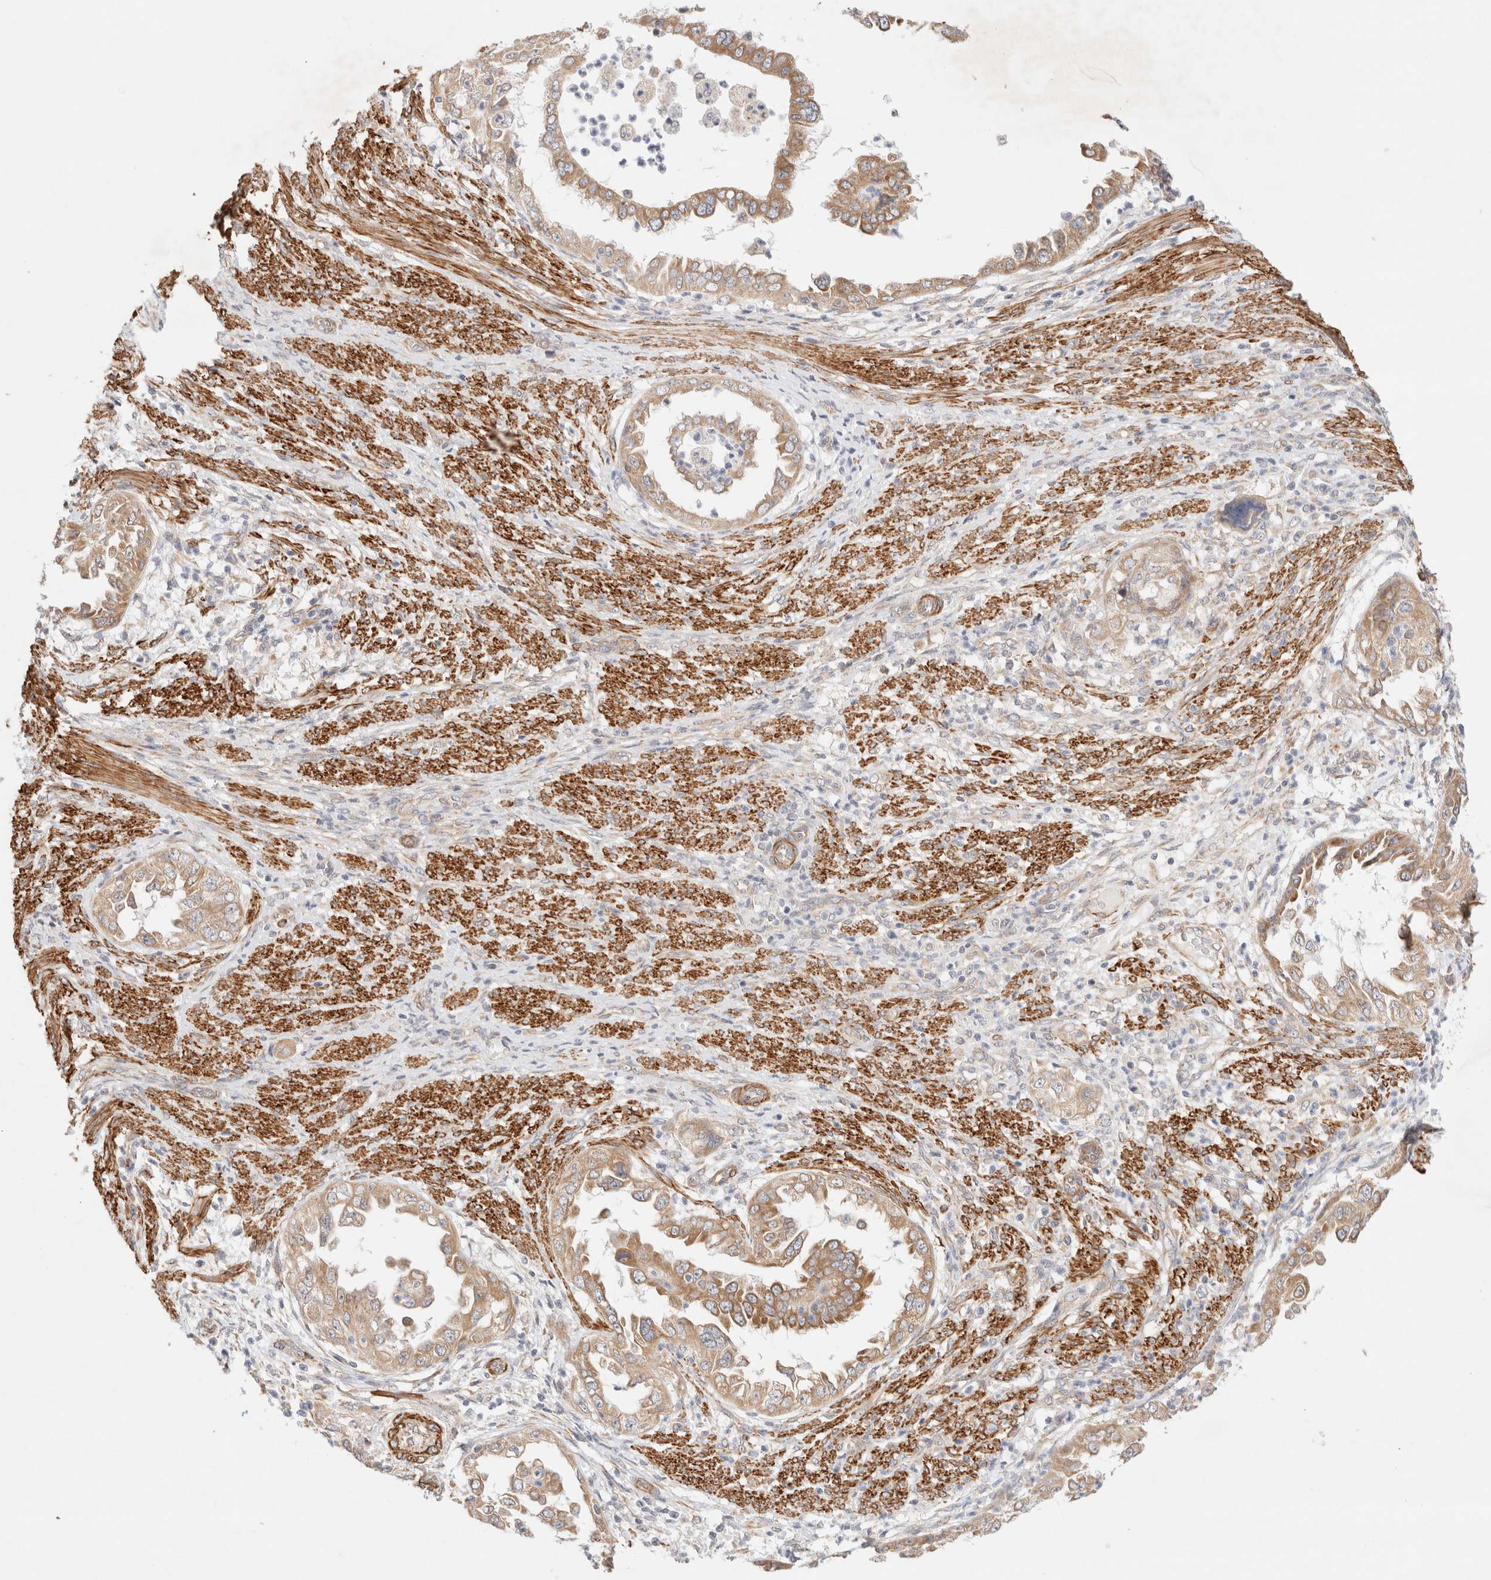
{"staining": {"intensity": "moderate", "quantity": ">75%", "location": "cytoplasmic/membranous"}, "tissue": "endometrial cancer", "cell_type": "Tumor cells", "image_type": "cancer", "snomed": [{"axis": "morphology", "description": "Adenocarcinoma, NOS"}, {"axis": "topography", "description": "Endometrium"}], "caption": "Immunohistochemistry (DAB) staining of endometrial adenocarcinoma displays moderate cytoplasmic/membranous protein expression in about >75% of tumor cells.", "gene": "RRP15", "patient": {"sex": "female", "age": 85}}